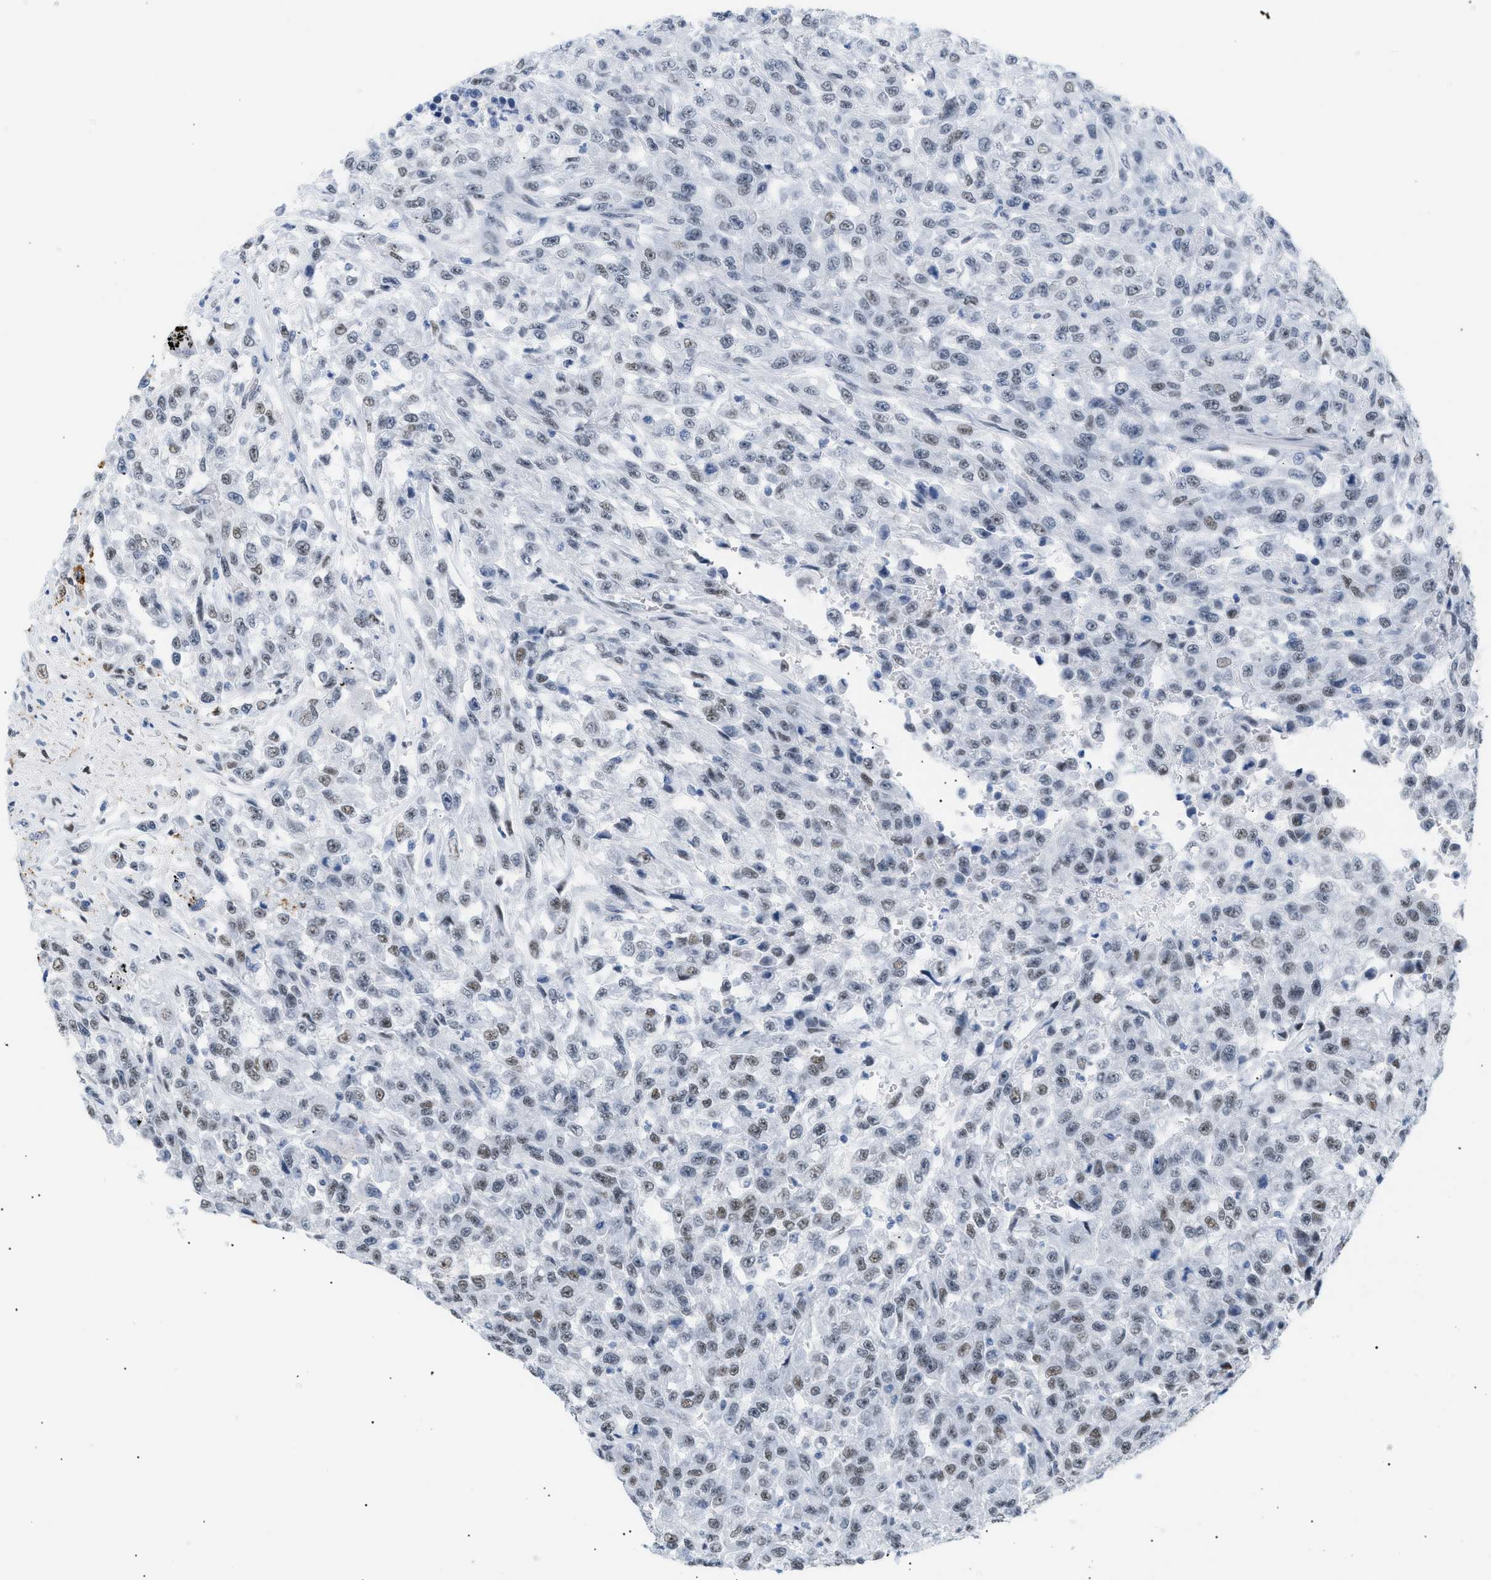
{"staining": {"intensity": "weak", "quantity": "25%-75%", "location": "nuclear"}, "tissue": "urothelial cancer", "cell_type": "Tumor cells", "image_type": "cancer", "snomed": [{"axis": "morphology", "description": "Urothelial carcinoma, High grade"}, {"axis": "topography", "description": "Urinary bladder"}], "caption": "This is an image of IHC staining of urothelial cancer, which shows weak staining in the nuclear of tumor cells.", "gene": "ELN", "patient": {"sex": "male", "age": 46}}